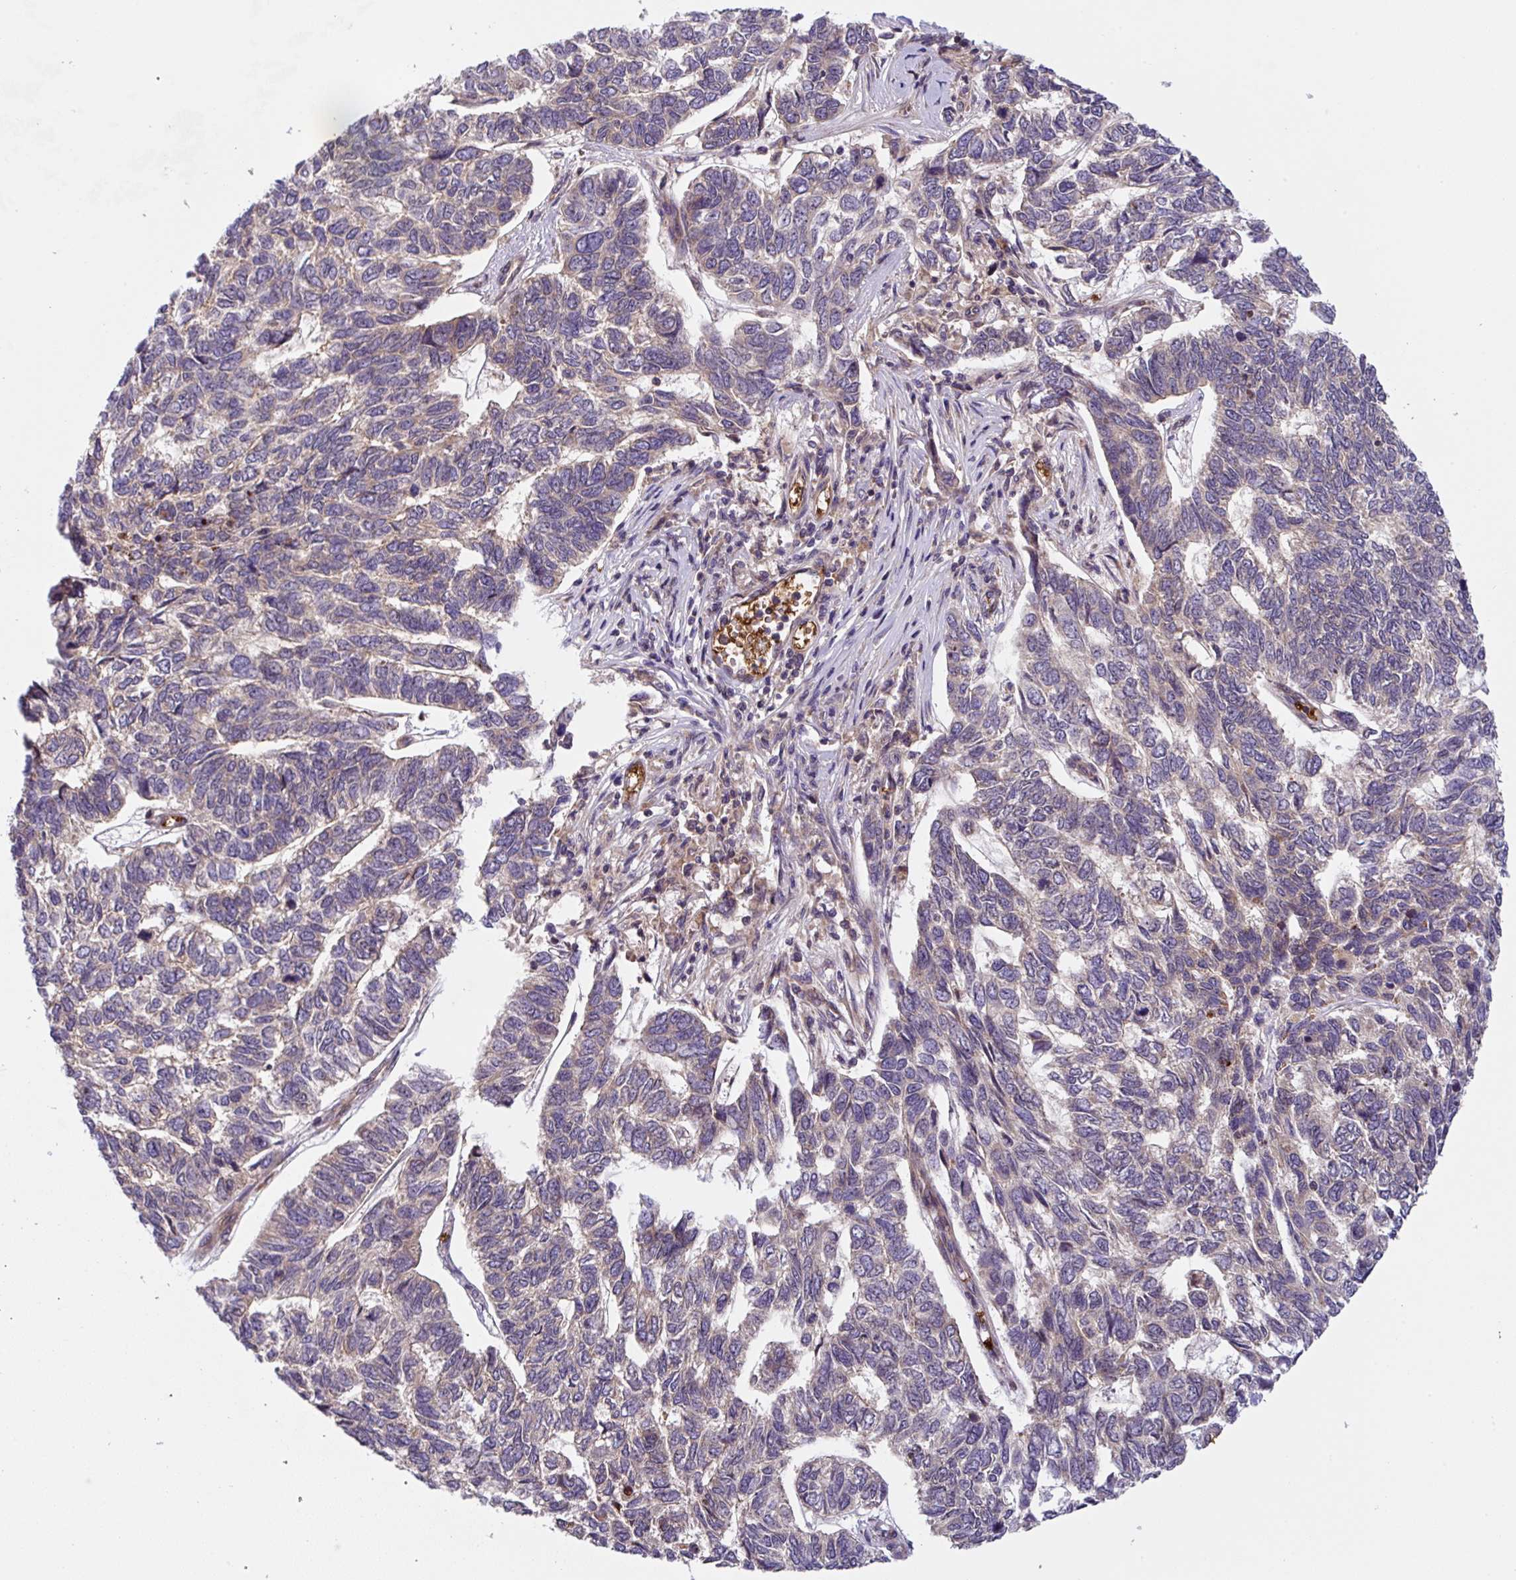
{"staining": {"intensity": "negative", "quantity": "none", "location": "none"}, "tissue": "skin cancer", "cell_type": "Tumor cells", "image_type": "cancer", "snomed": [{"axis": "morphology", "description": "Basal cell carcinoma"}, {"axis": "topography", "description": "Skin"}], "caption": "DAB immunohistochemical staining of basal cell carcinoma (skin) displays no significant staining in tumor cells.", "gene": "APOBEC3D", "patient": {"sex": "female", "age": 65}}